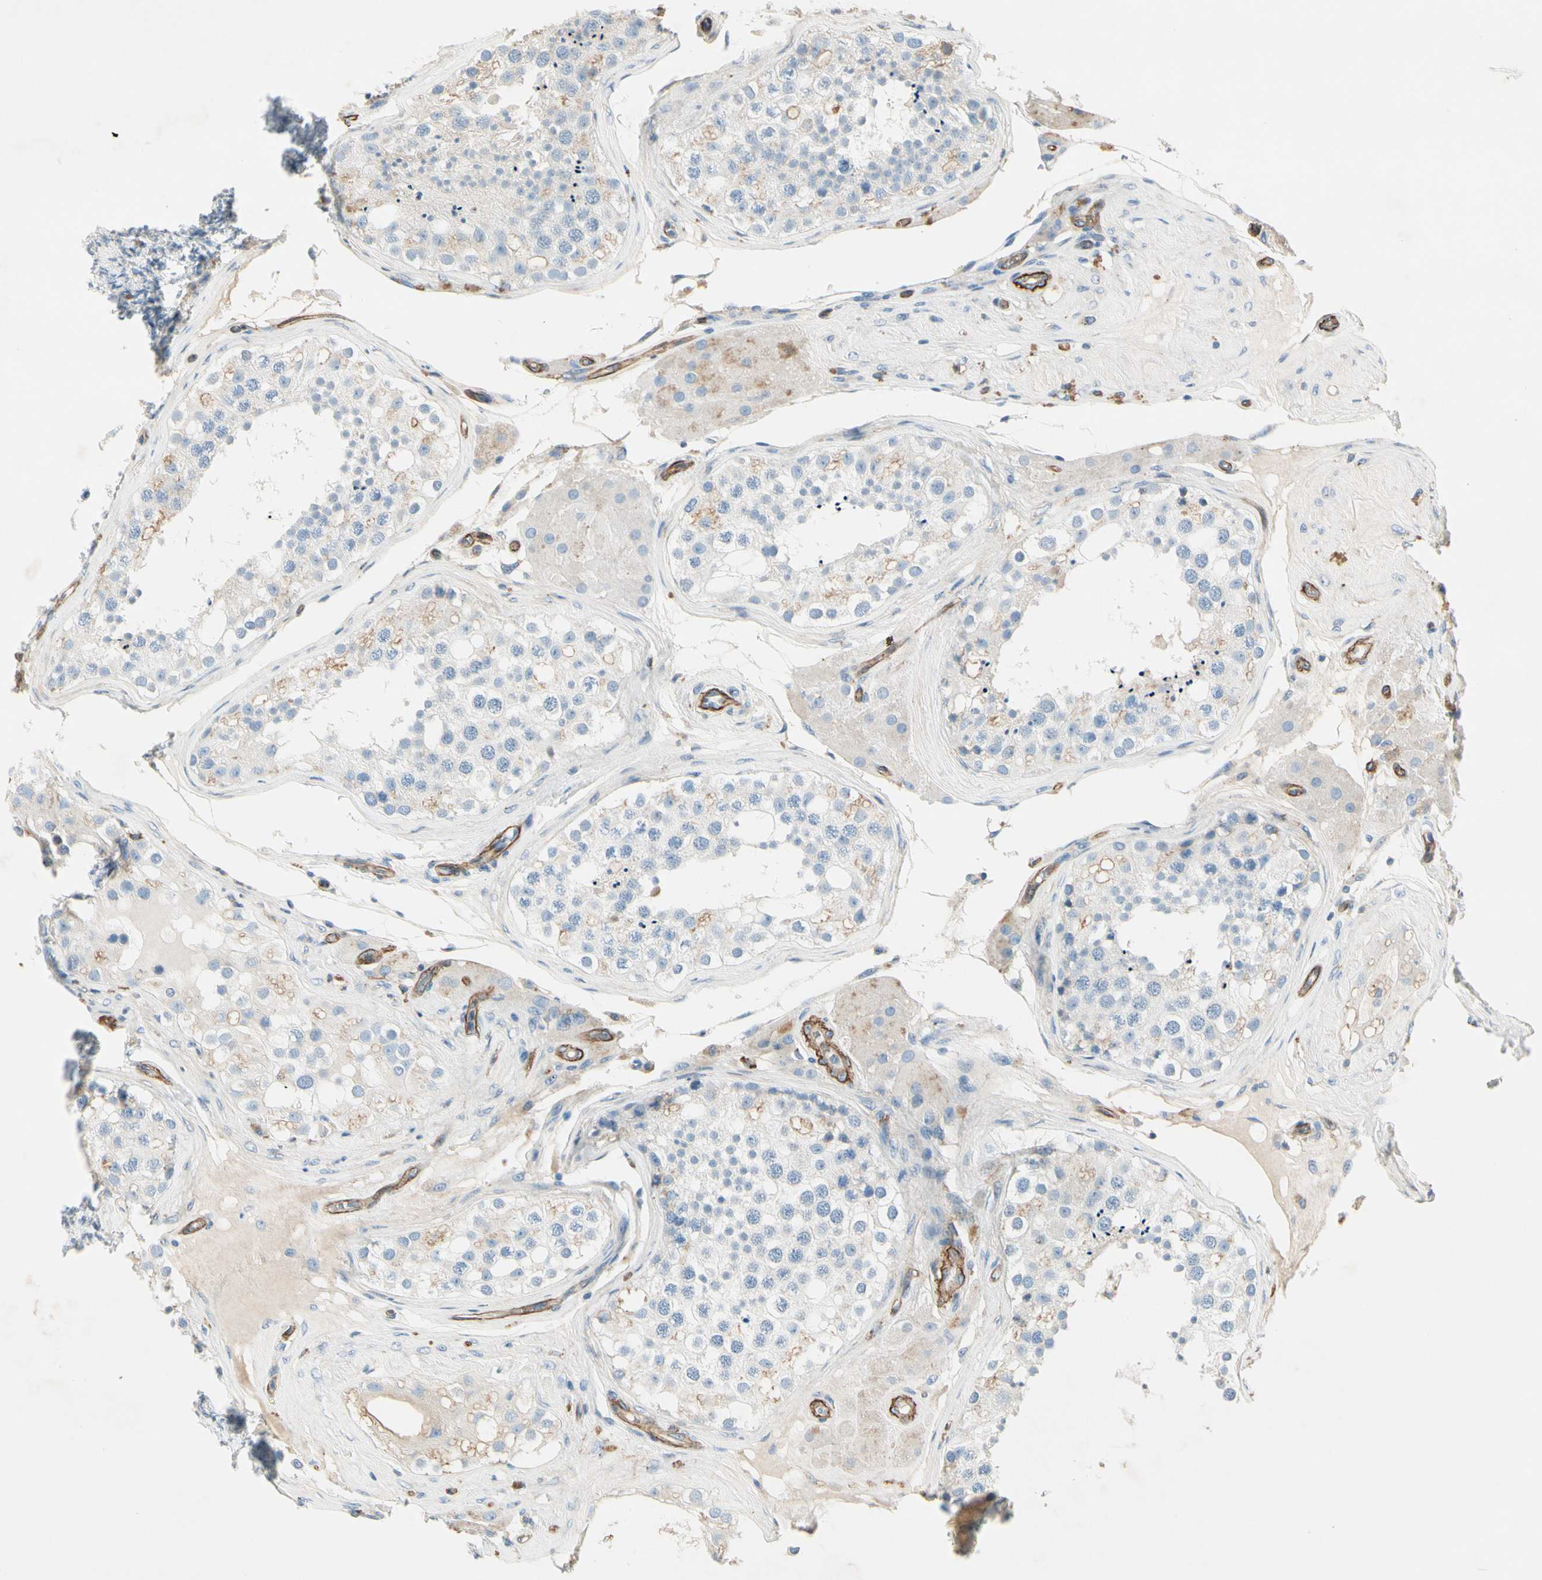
{"staining": {"intensity": "weak", "quantity": "<25%", "location": "cytoplasmic/membranous"}, "tissue": "testis", "cell_type": "Cells in seminiferous ducts", "image_type": "normal", "snomed": [{"axis": "morphology", "description": "Normal tissue, NOS"}, {"axis": "topography", "description": "Testis"}], "caption": "This is a photomicrograph of immunohistochemistry (IHC) staining of unremarkable testis, which shows no staining in cells in seminiferous ducts. Brightfield microscopy of IHC stained with DAB (3,3'-diaminobenzidine) (brown) and hematoxylin (blue), captured at high magnification.", "gene": "CD93", "patient": {"sex": "male", "age": 68}}